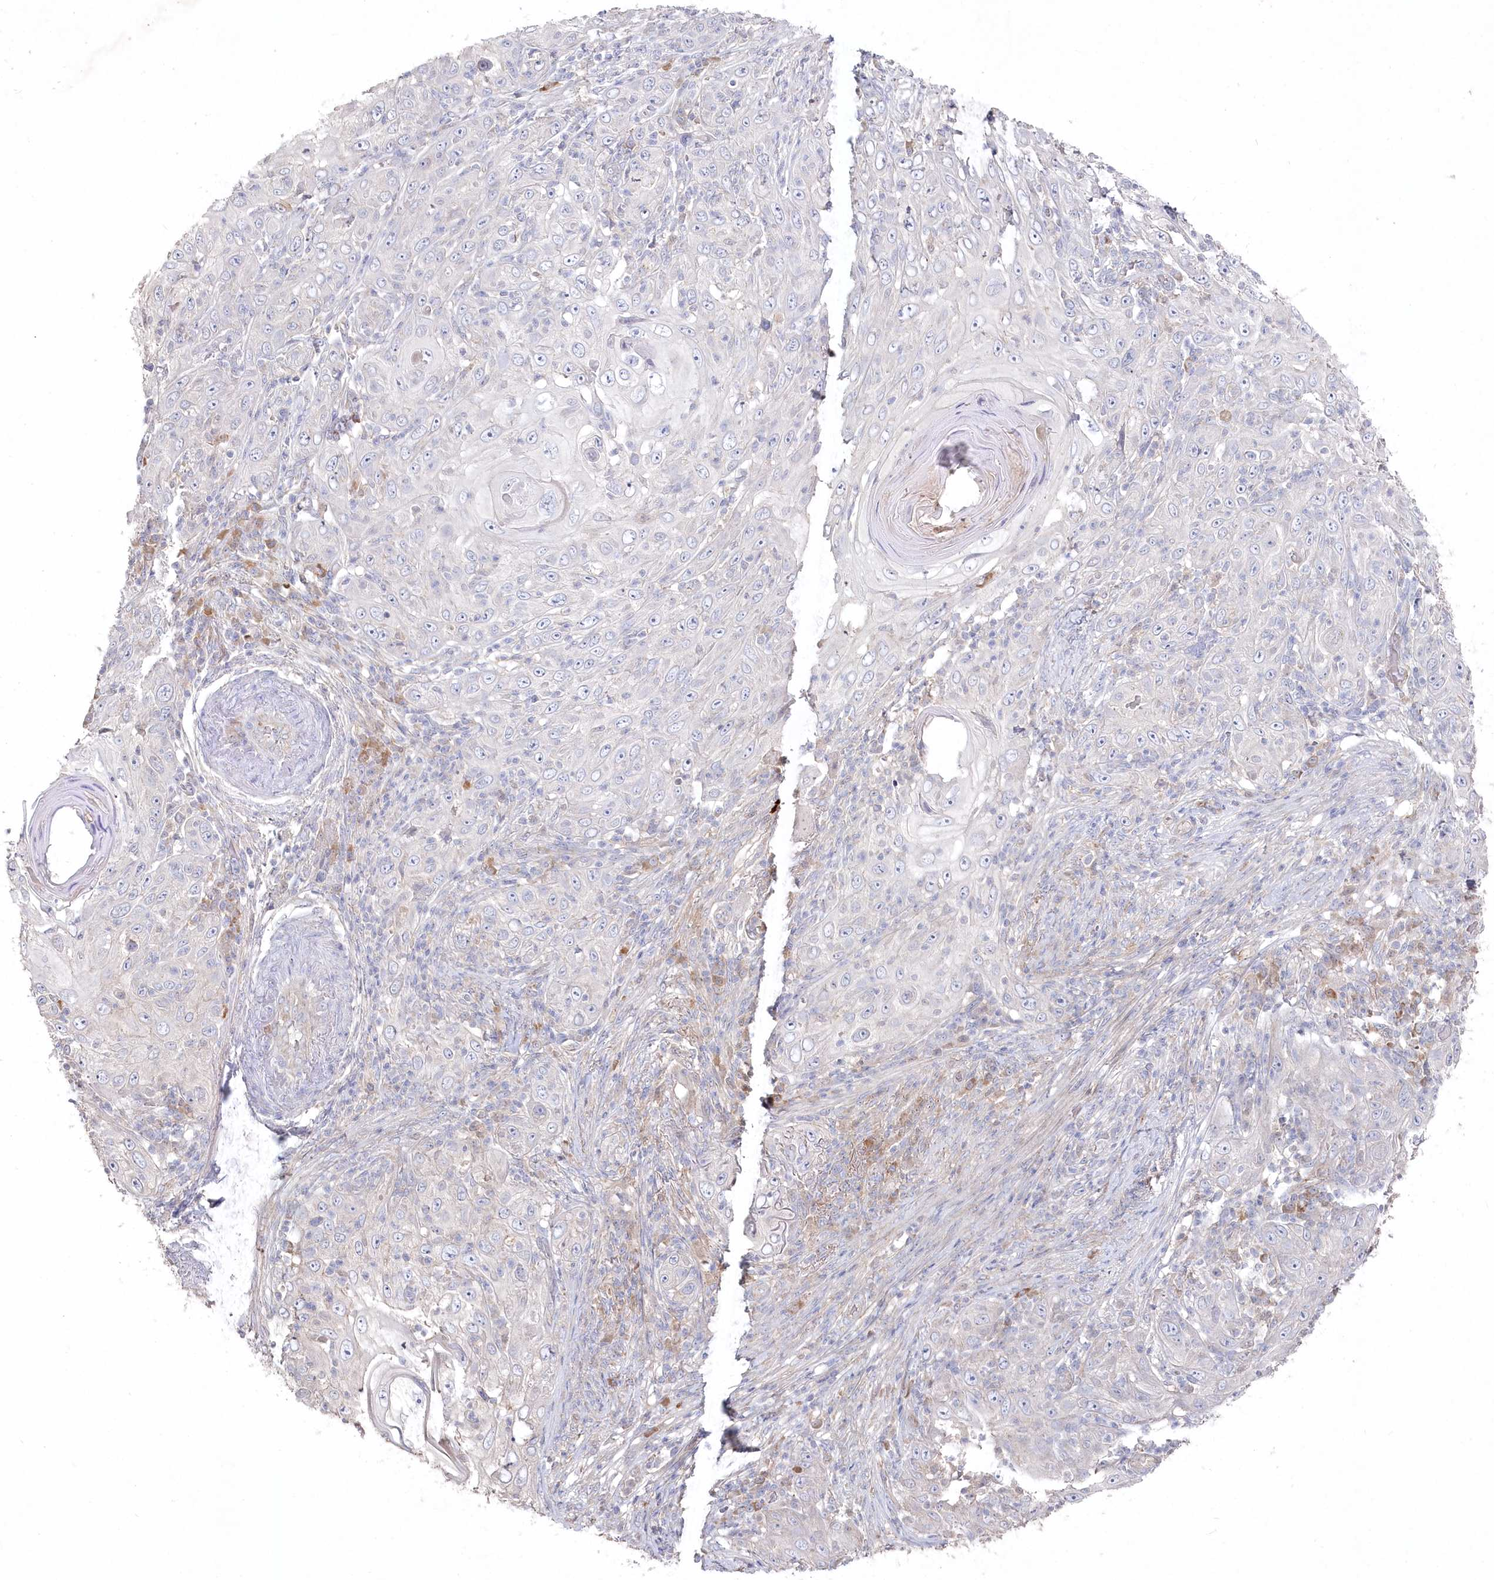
{"staining": {"intensity": "moderate", "quantity": "<25%", "location": "cytoplasmic/membranous"}, "tissue": "skin cancer", "cell_type": "Tumor cells", "image_type": "cancer", "snomed": [{"axis": "morphology", "description": "Squamous cell carcinoma, NOS"}, {"axis": "topography", "description": "Skin"}], "caption": "Immunohistochemistry staining of skin cancer (squamous cell carcinoma), which demonstrates low levels of moderate cytoplasmic/membranous expression in approximately <25% of tumor cells indicating moderate cytoplasmic/membranous protein expression. The staining was performed using DAB (3,3'-diaminobenzidine) (brown) for protein detection and nuclei were counterstained in hematoxylin (blue).", "gene": "TGFBRAP1", "patient": {"sex": "female", "age": 88}}